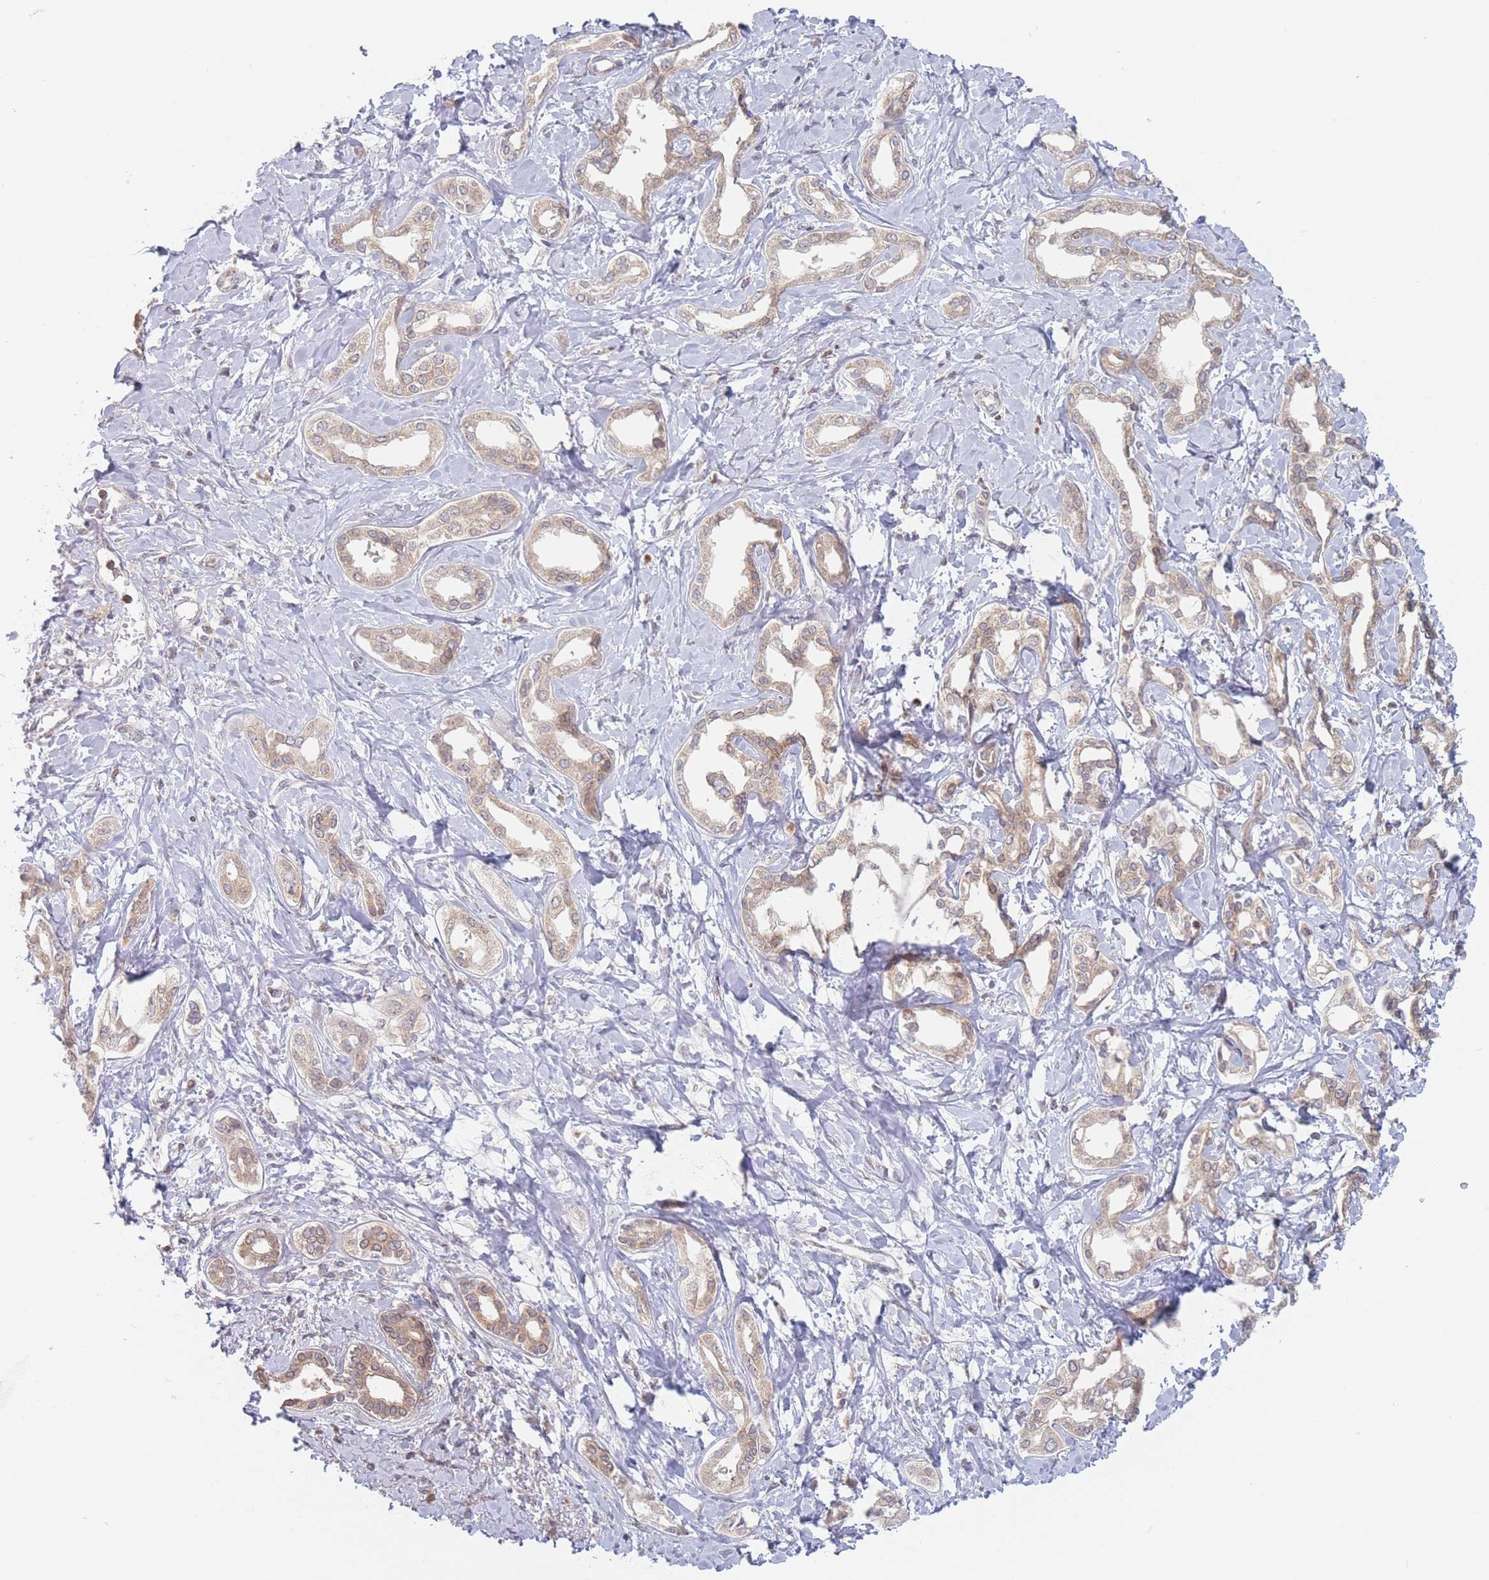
{"staining": {"intensity": "weak", "quantity": ">75%", "location": "cytoplasmic/membranous"}, "tissue": "liver cancer", "cell_type": "Tumor cells", "image_type": "cancer", "snomed": [{"axis": "morphology", "description": "Cholangiocarcinoma"}, {"axis": "topography", "description": "Liver"}], "caption": "Immunohistochemical staining of liver cholangiocarcinoma shows low levels of weak cytoplasmic/membranous protein positivity in about >75% of tumor cells.", "gene": "PPM1A", "patient": {"sex": "female", "age": 77}}